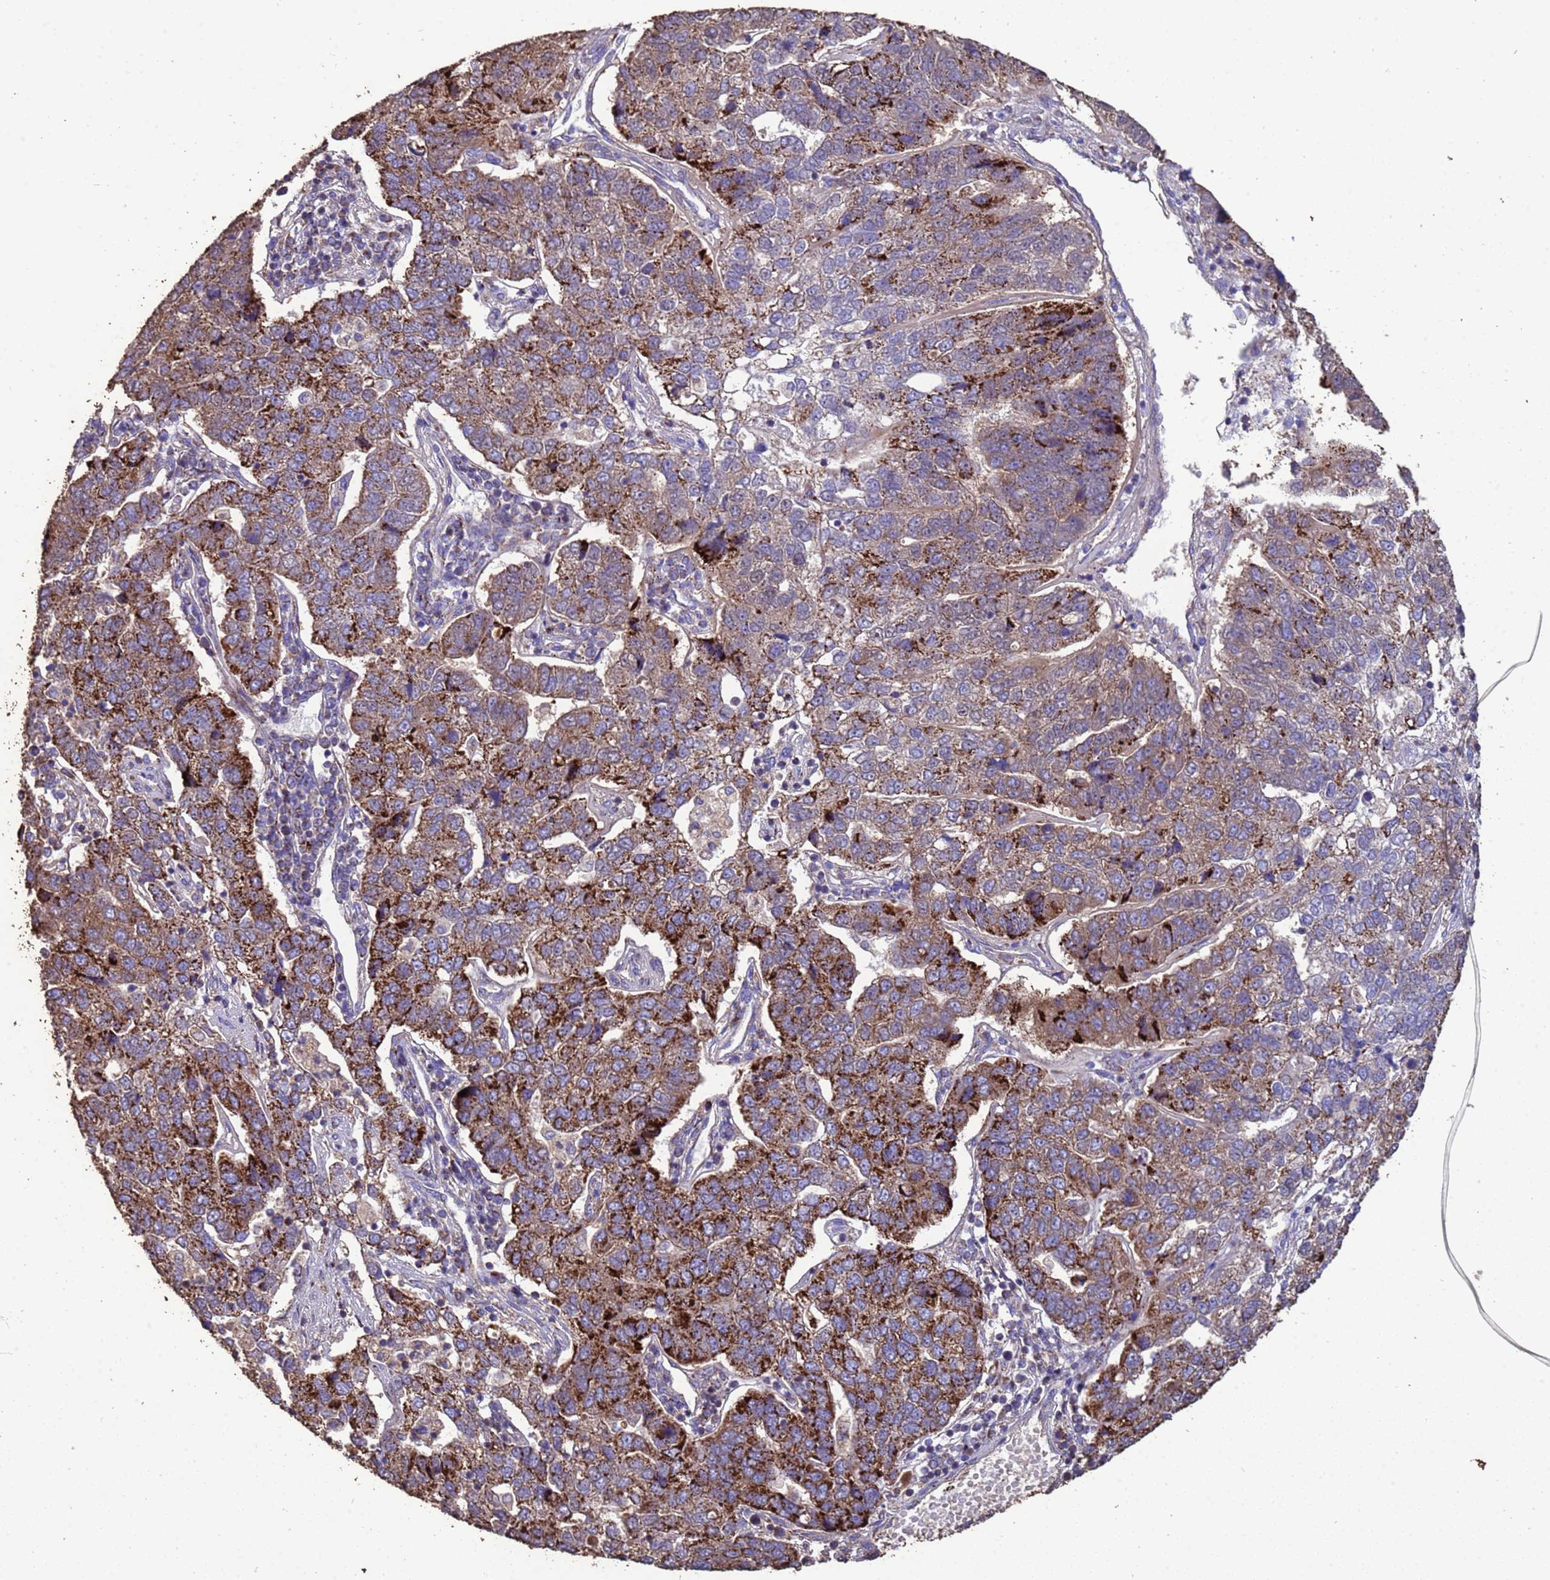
{"staining": {"intensity": "strong", "quantity": ">75%", "location": "cytoplasmic/membranous"}, "tissue": "pancreatic cancer", "cell_type": "Tumor cells", "image_type": "cancer", "snomed": [{"axis": "morphology", "description": "Adenocarcinoma, NOS"}, {"axis": "topography", "description": "Pancreas"}], "caption": "Brown immunohistochemical staining in human pancreatic cancer (adenocarcinoma) shows strong cytoplasmic/membranous positivity in about >75% of tumor cells.", "gene": "ZNFX1", "patient": {"sex": "female", "age": 61}}